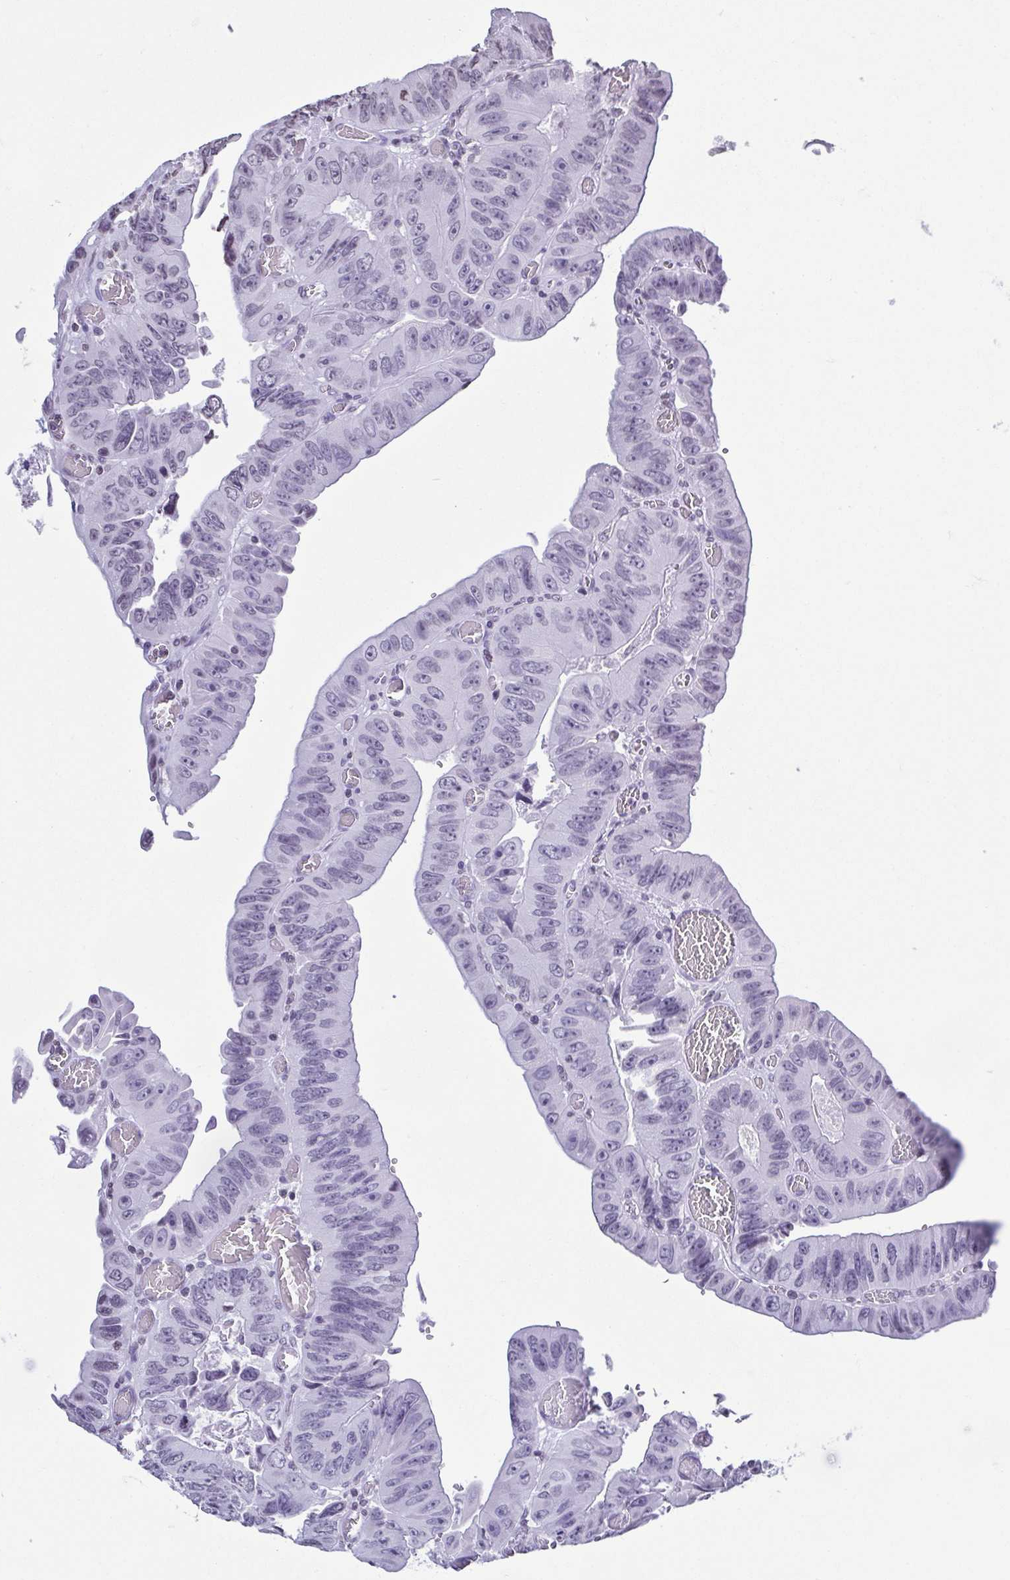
{"staining": {"intensity": "negative", "quantity": "none", "location": "none"}, "tissue": "colorectal cancer", "cell_type": "Tumor cells", "image_type": "cancer", "snomed": [{"axis": "morphology", "description": "Adenocarcinoma, NOS"}, {"axis": "topography", "description": "Colon"}], "caption": "The image shows no significant staining in tumor cells of adenocarcinoma (colorectal).", "gene": "VCY1B", "patient": {"sex": "female", "age": 84}}